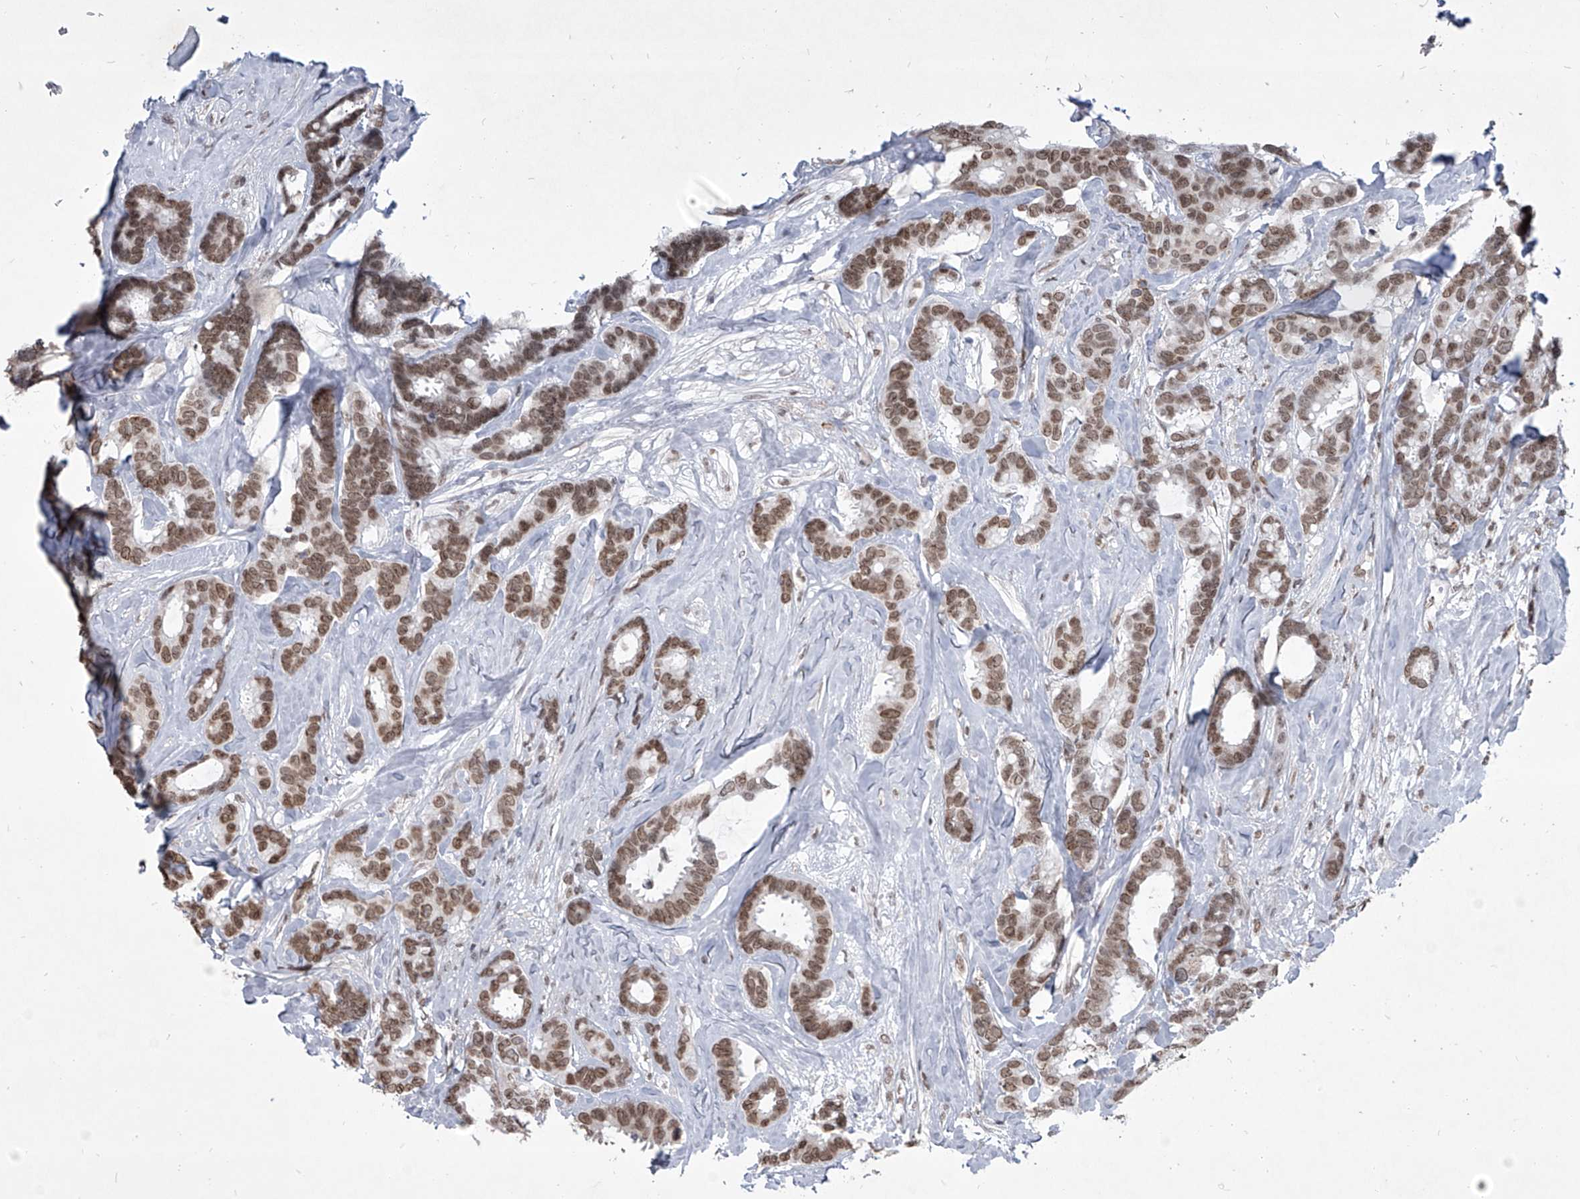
{"staining": {"intensity": "moderate", "quantity": ">75%", "location": "nuclear"}, "tissue": "breast cancer", "cell_type": "Tumor cells", "image_type": "cancer", "snomed": [{"axis": "morphology", "description": "Duct carcinoma"}, {"axis": "topography", "description": "Breast"}], "caption": "About >75% of tumor cells in human breast cancer exhibit moderate nuclear protein staining as visualized by brown immunohistochemical staining.", "gene": "PPIL4", "patient": {"sex": "female", "age": 87}}